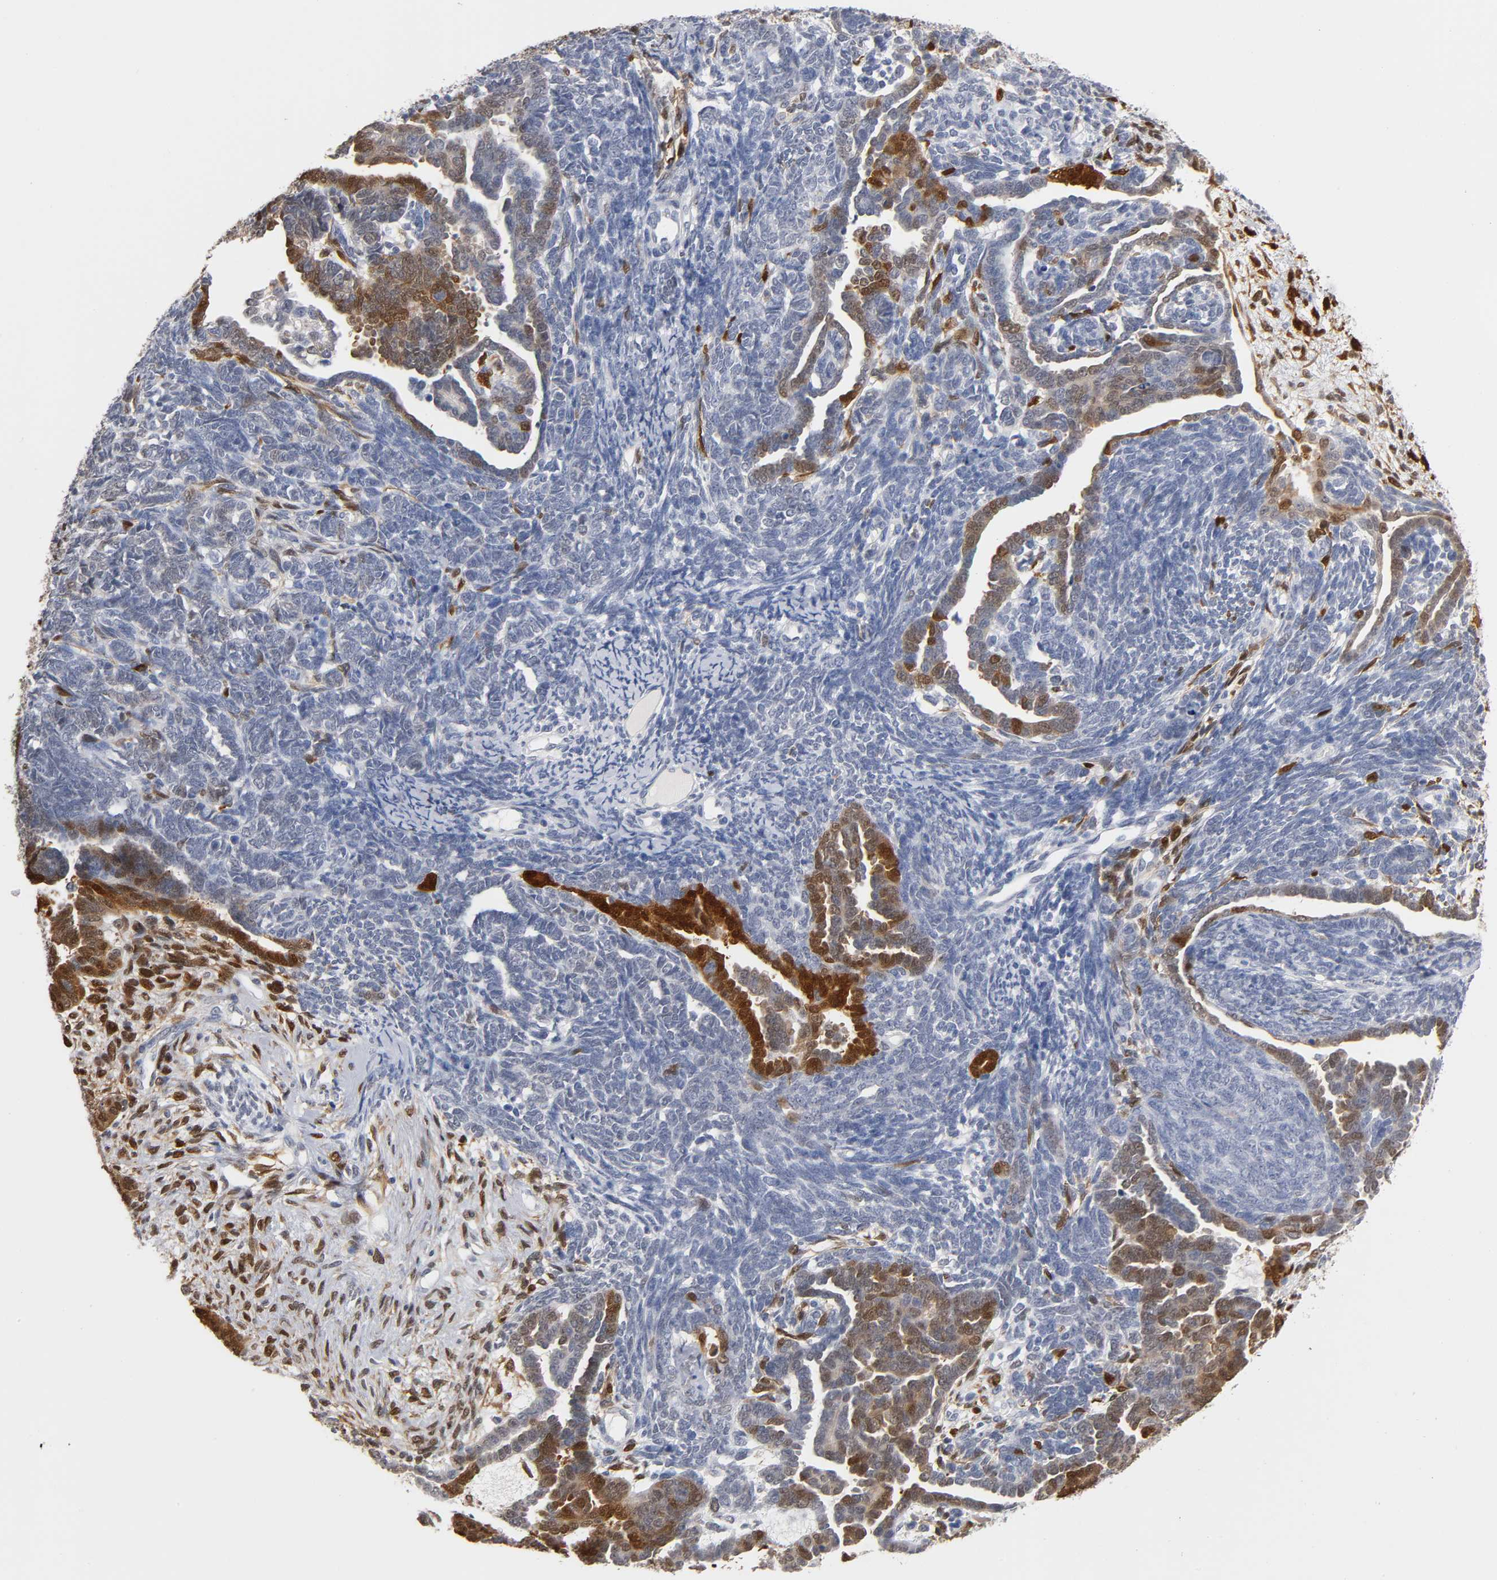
{"staining": {"intensity": "strong", "quantity": "25%-75%", "location": "cytoplasmic/membranous,nuclear"}, "tissue": "endometrial cancer", "cell_type": "Tumor cells", "image_type": "cancer", "snomed": [{"axis": "morphology", "description": "Neoplasm, malignant, NOS"}, {"axis": "topography", "description": "Endometrium"}], "caption": "Endometrial neoplasm (malignant) stained with a protein marker exhibits strong staining in tumor cells.", "gene": "CRABP2", "patient": {"sex": "female", "age": 74}}